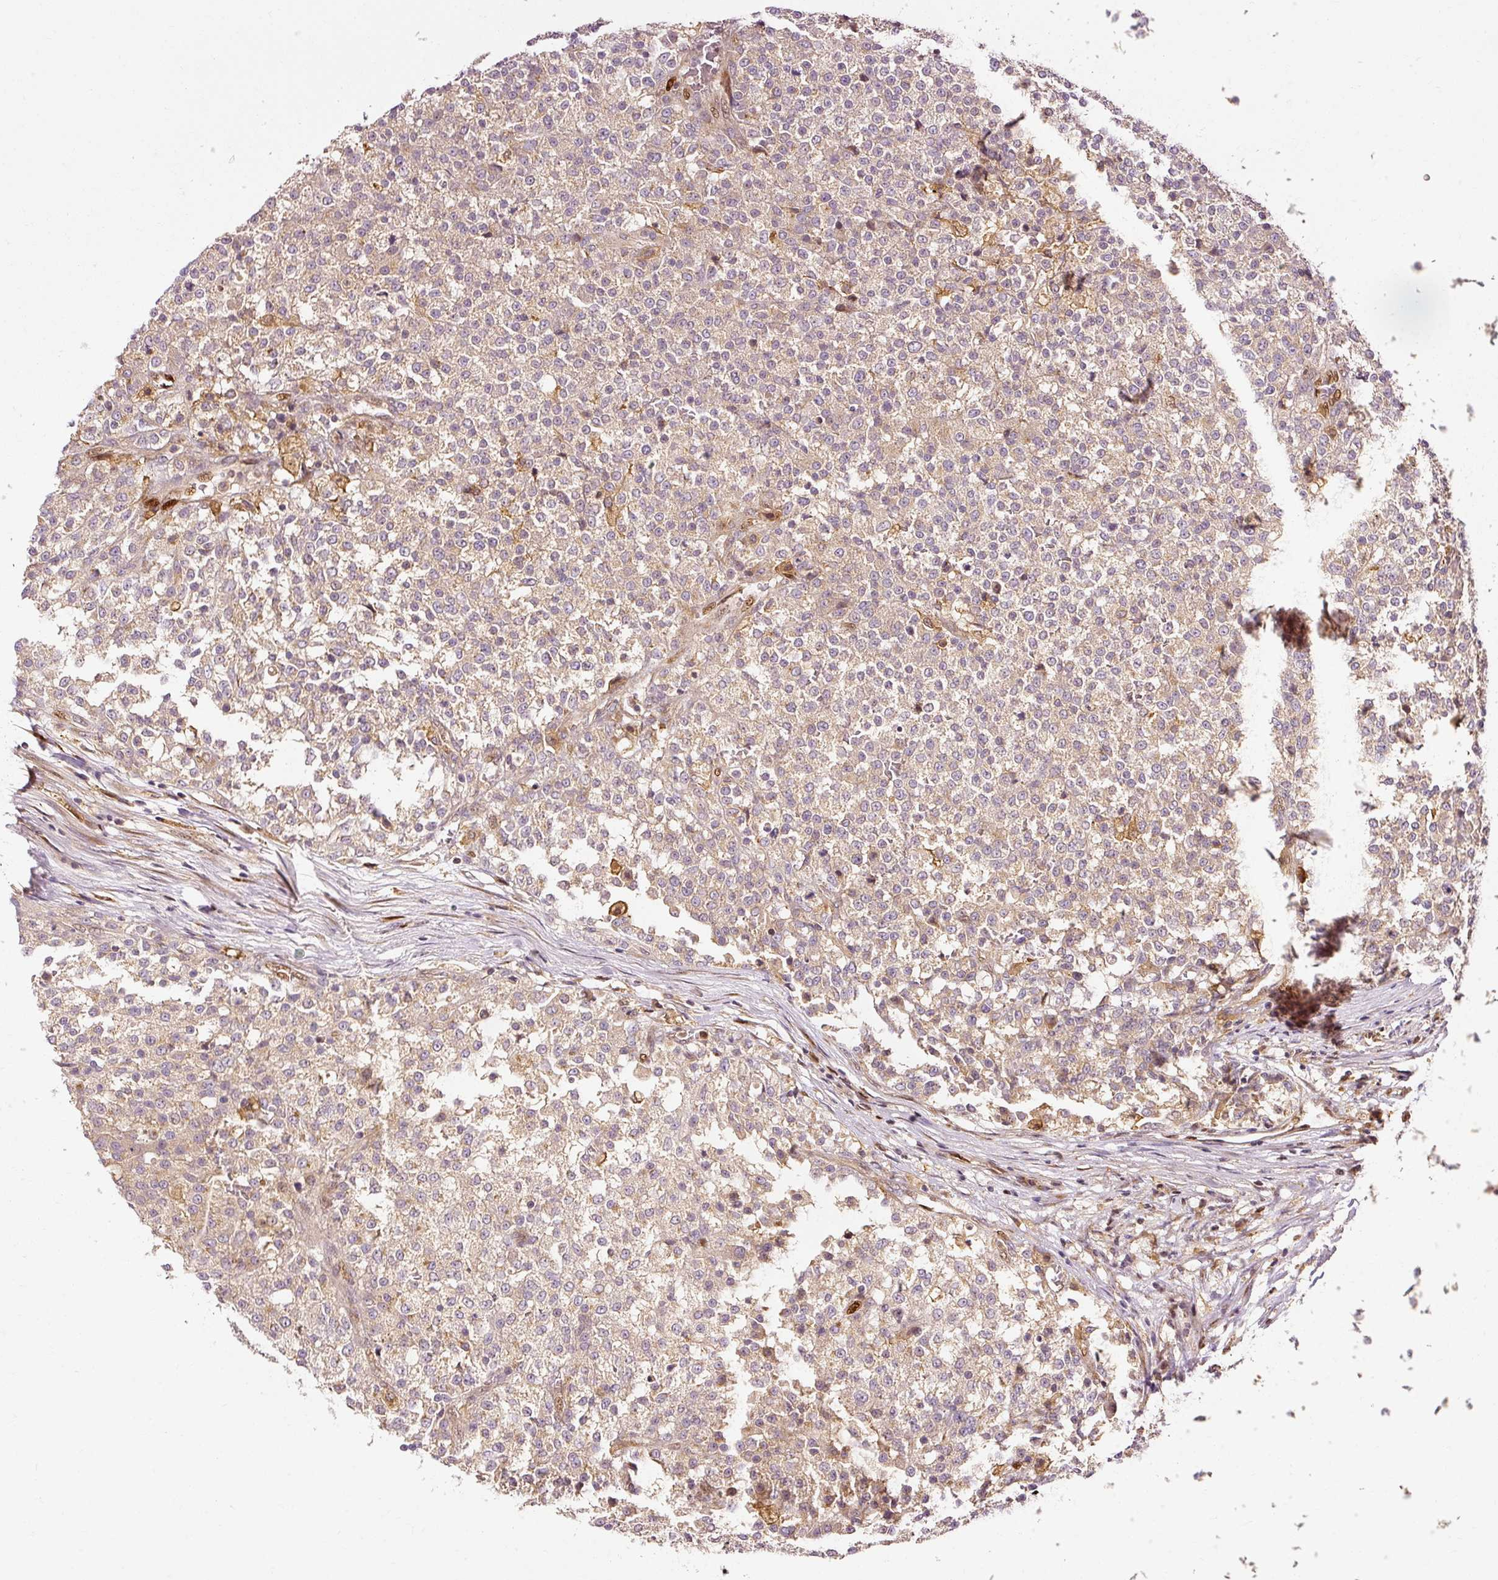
{"staining": {"intensity": "moderate", "quantity": ">75%", "location": "cytoplasmic/membranous"}, "tissue": "testis cancer", "cell_type": "Tumor cells", "image_type": "cancer", "snomed": [{"axis": "morphology", "description": "Seminoma, NOS"}, {"axis": "topography", "description": "Testis"}], "caption": "Seminoma (testis) tissue reveals moderate cytoplasmic/membranous staining in approximately >75% of tumor cells", "gene": "NAPA", "patient": {"sex": "male", "age": 59}}